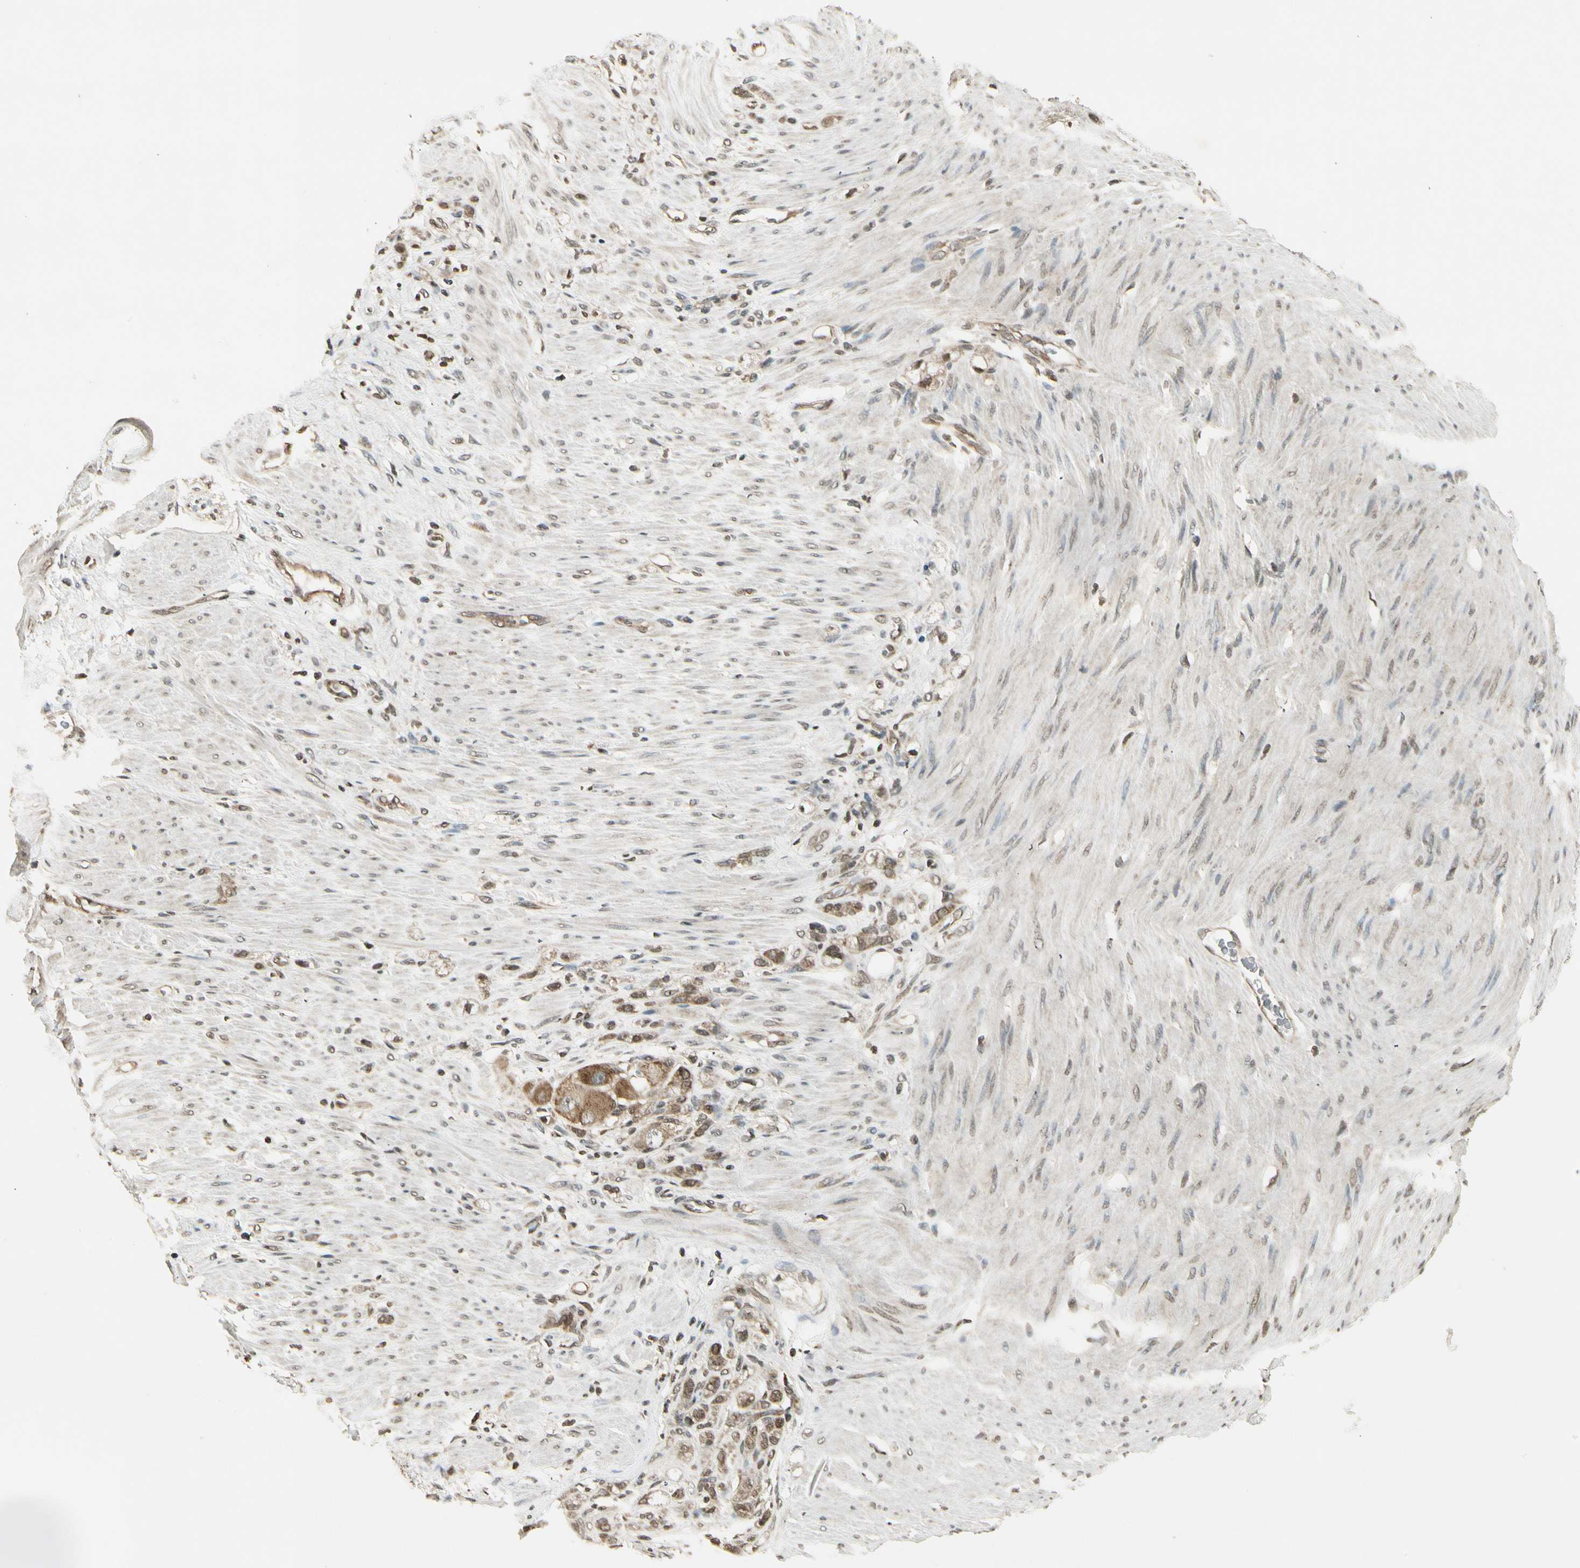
{"staining": {"intensity": "moderate", "quantity": "25%-75%", "location": "cytoplasmic/membranous"}, "tissue": "stomach cancer", "cell_type": "Tumor cells", "image_type": "cancer", "snomed": [{"axis": "morphology", "description": "Adenocarcinoma, NOS"}, {"axis": "topography", "description": "Stomach"}], "caption": "Adenocarcinoma (stomach) stained with a protein marker exhibits moderate staining in tumor cells.", "gene": "SMN2", "patient": {"sex": "male", "age": 82}}